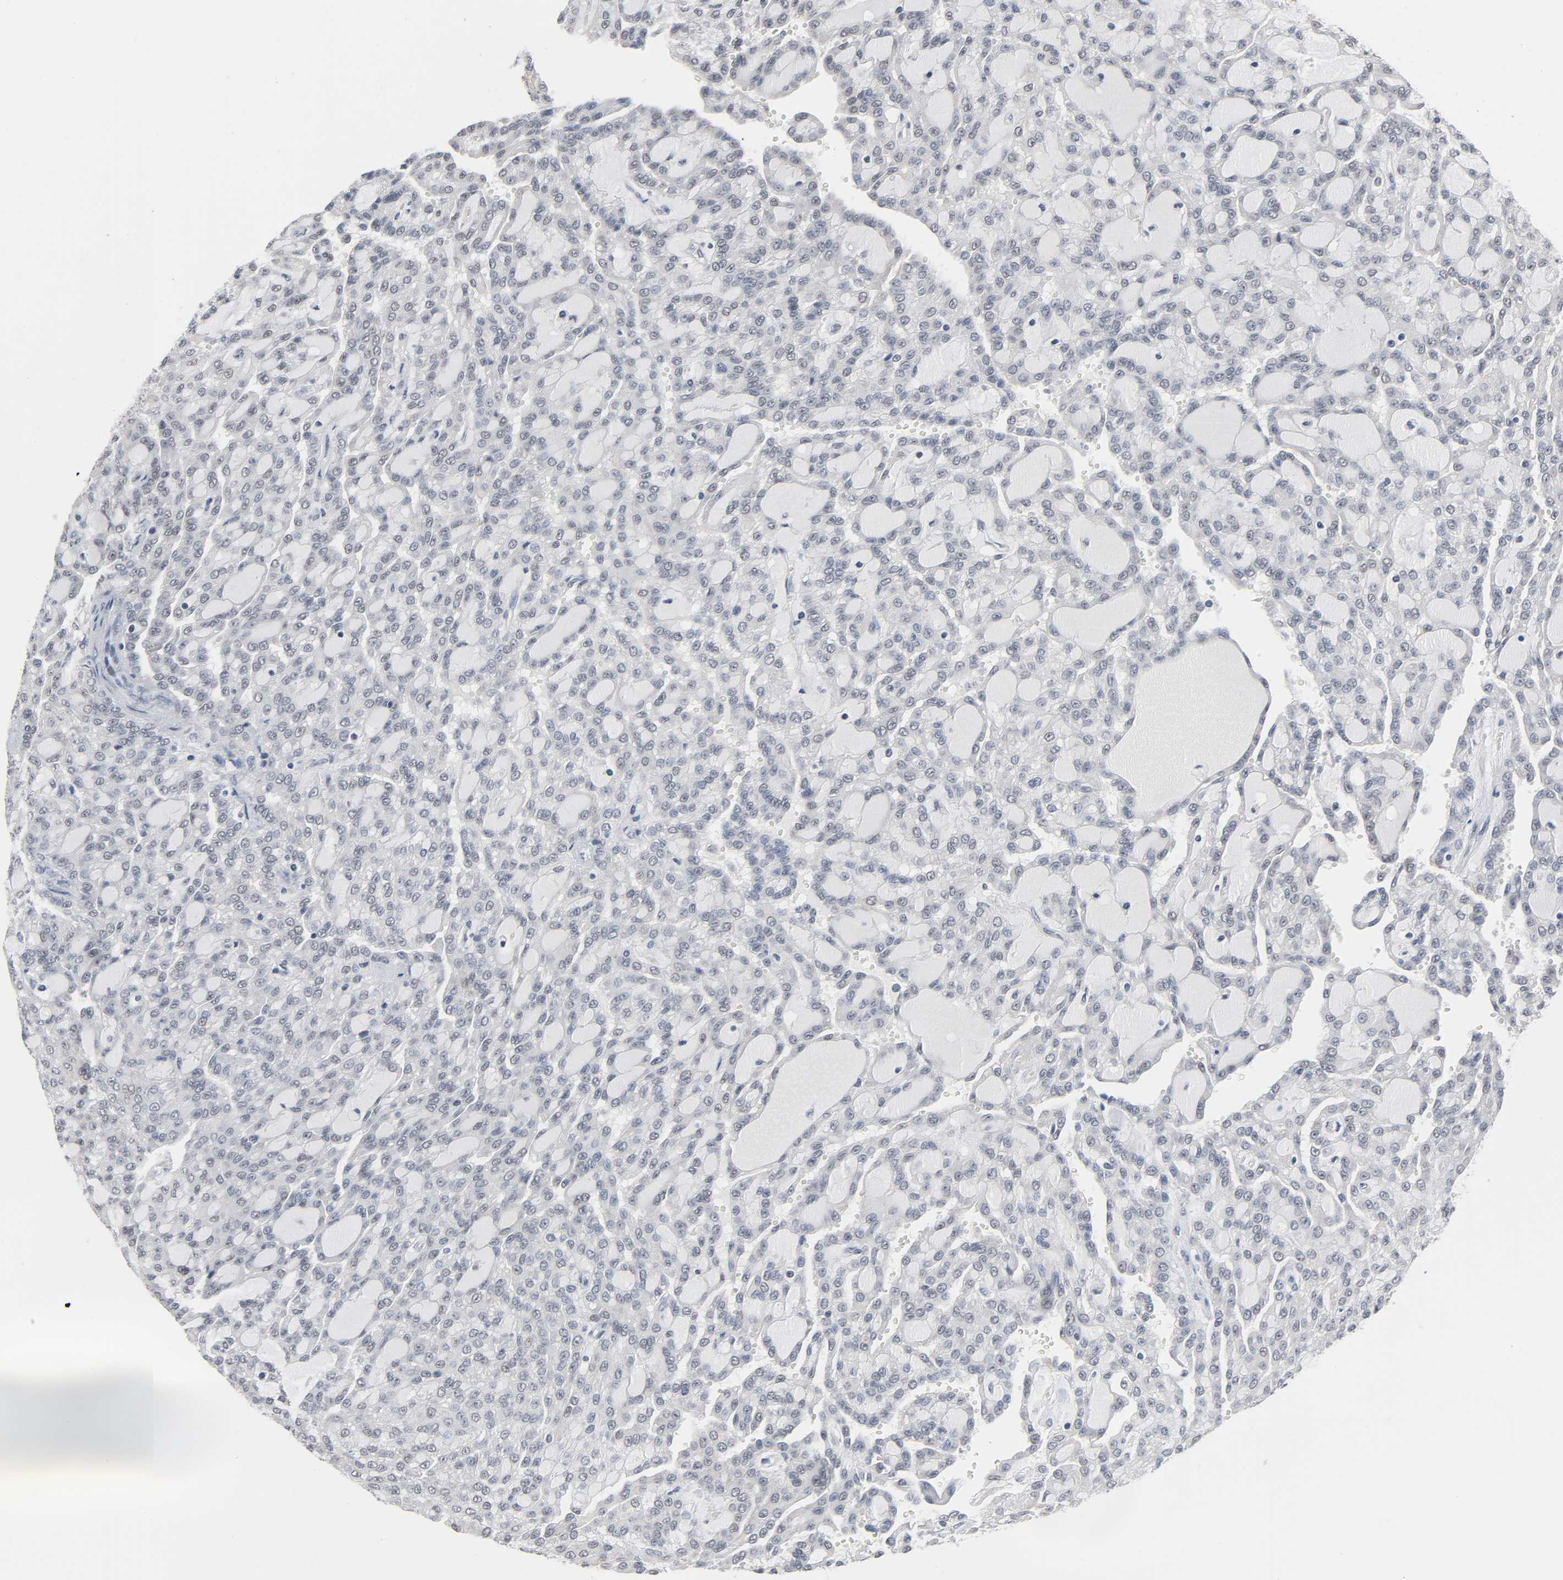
{"staining": {"intensity": "negative", "quantity": "none", "location": "none"}, "tissue": "renal cancer", "cell_type": "Tumor cells", "image_type": "cancer", "snomed": [{"axis": "morphology", "description": "Adenocarcinoma, NOS"}, {"axis": "topography", "description": "Kidney"}], "caption": "This histopathology image is of adenocarcinoma (renal) stained with immunohistochemistry to label a protein in brown with the nuclei are counter-stained blue. There is no expression in tumor cells.", "gene": "ACSS2", "patient": {"sex": "male", "age": 63}}